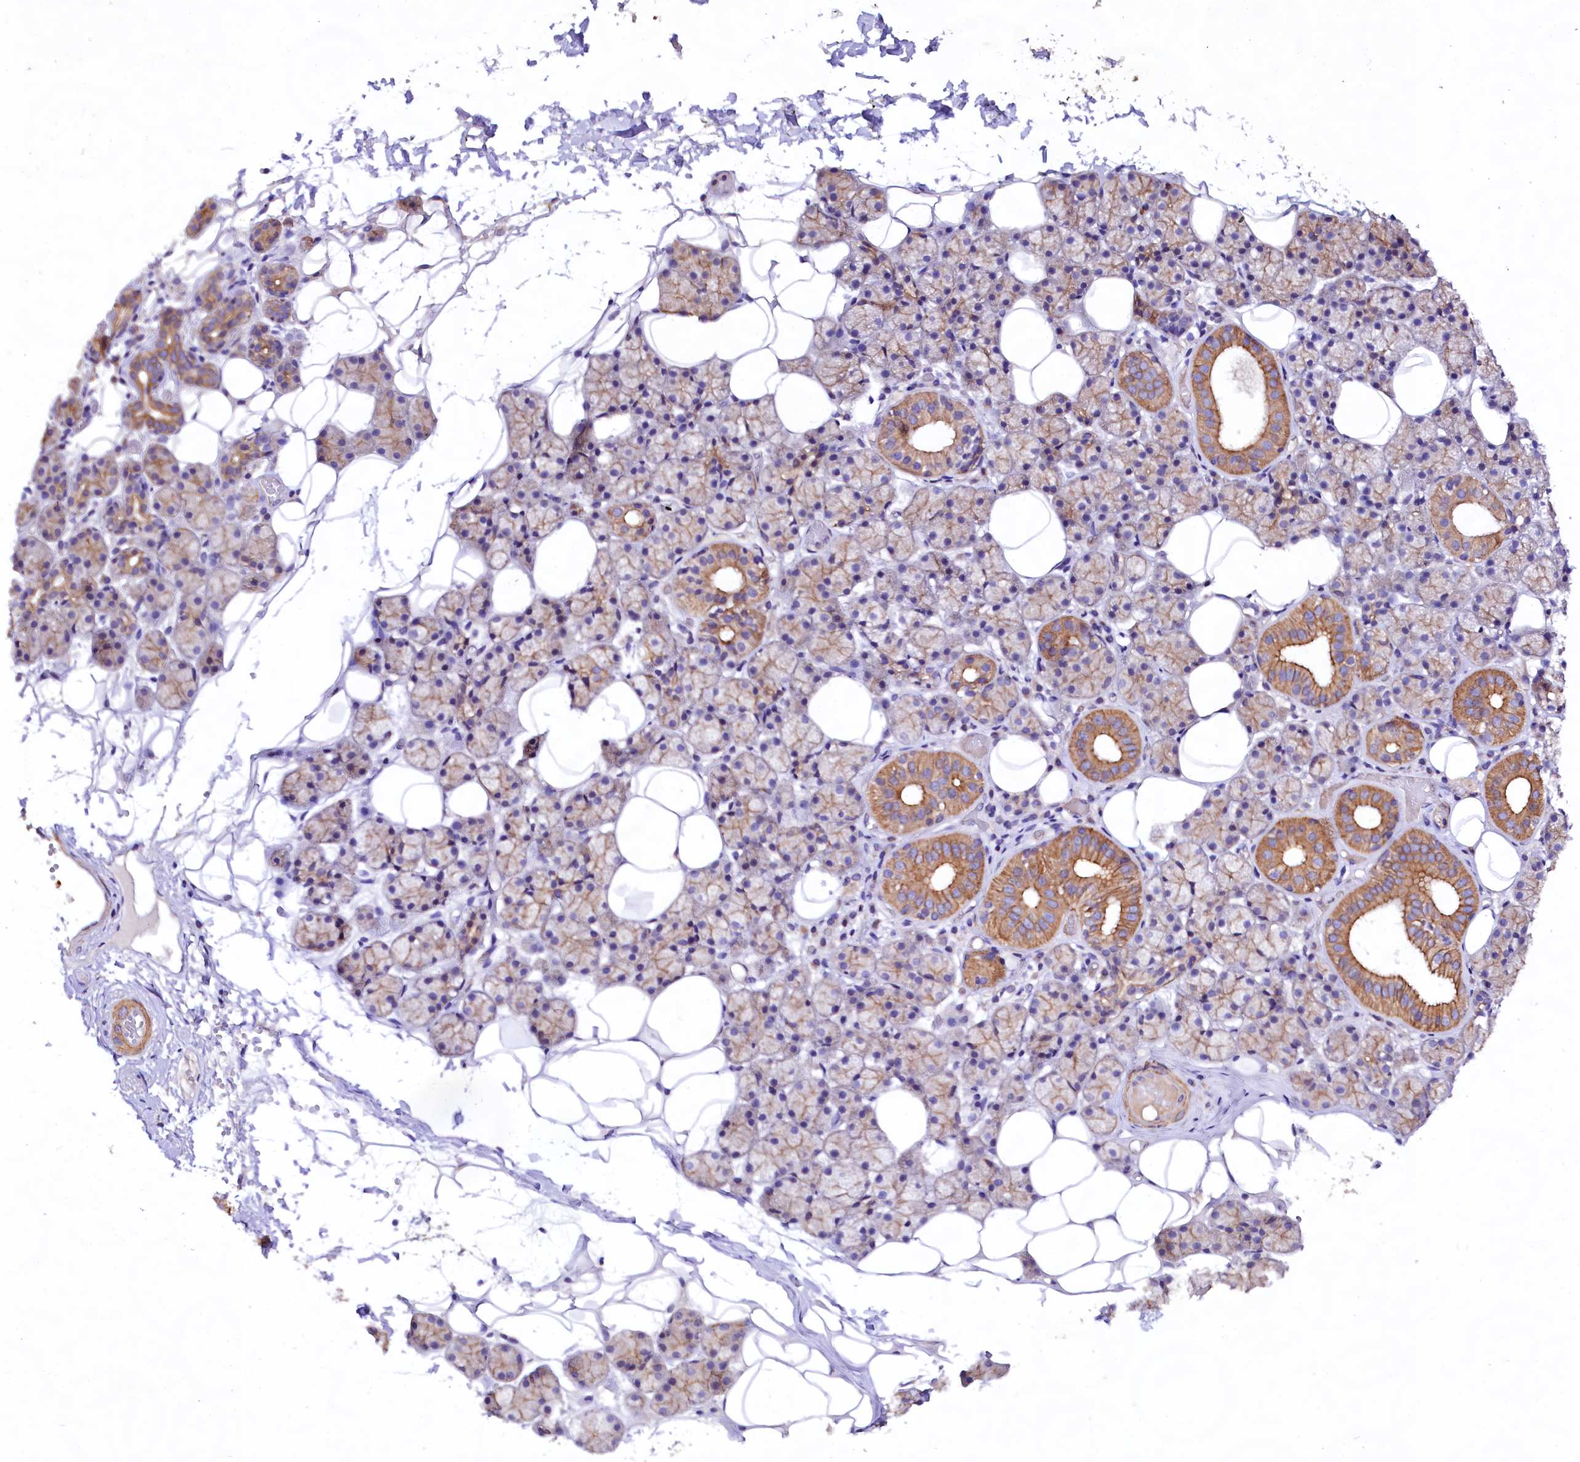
{"staining": {"intensity": "moderate", "quantity": "25%-75%", "location": "cytoplasmic/membranous"}, "tissue": "salivary gland", "cell_type": "Glandular cells", "image_type": "normal", "snomed": [{"axis": "morphology", "description": "Normal tissue, NOS"}, {"axis": "topography", "description": "Salivary gland"}], "caption": "The image demonstrates a brown stain indicating the presence of a protein in the cytoplasmic/membranous of glandular cells in salivary gland. (IHC, brightfield microscopy, high magnification).", "gene": "VPS11", "patient": {"sex": "female", "age": 33}}